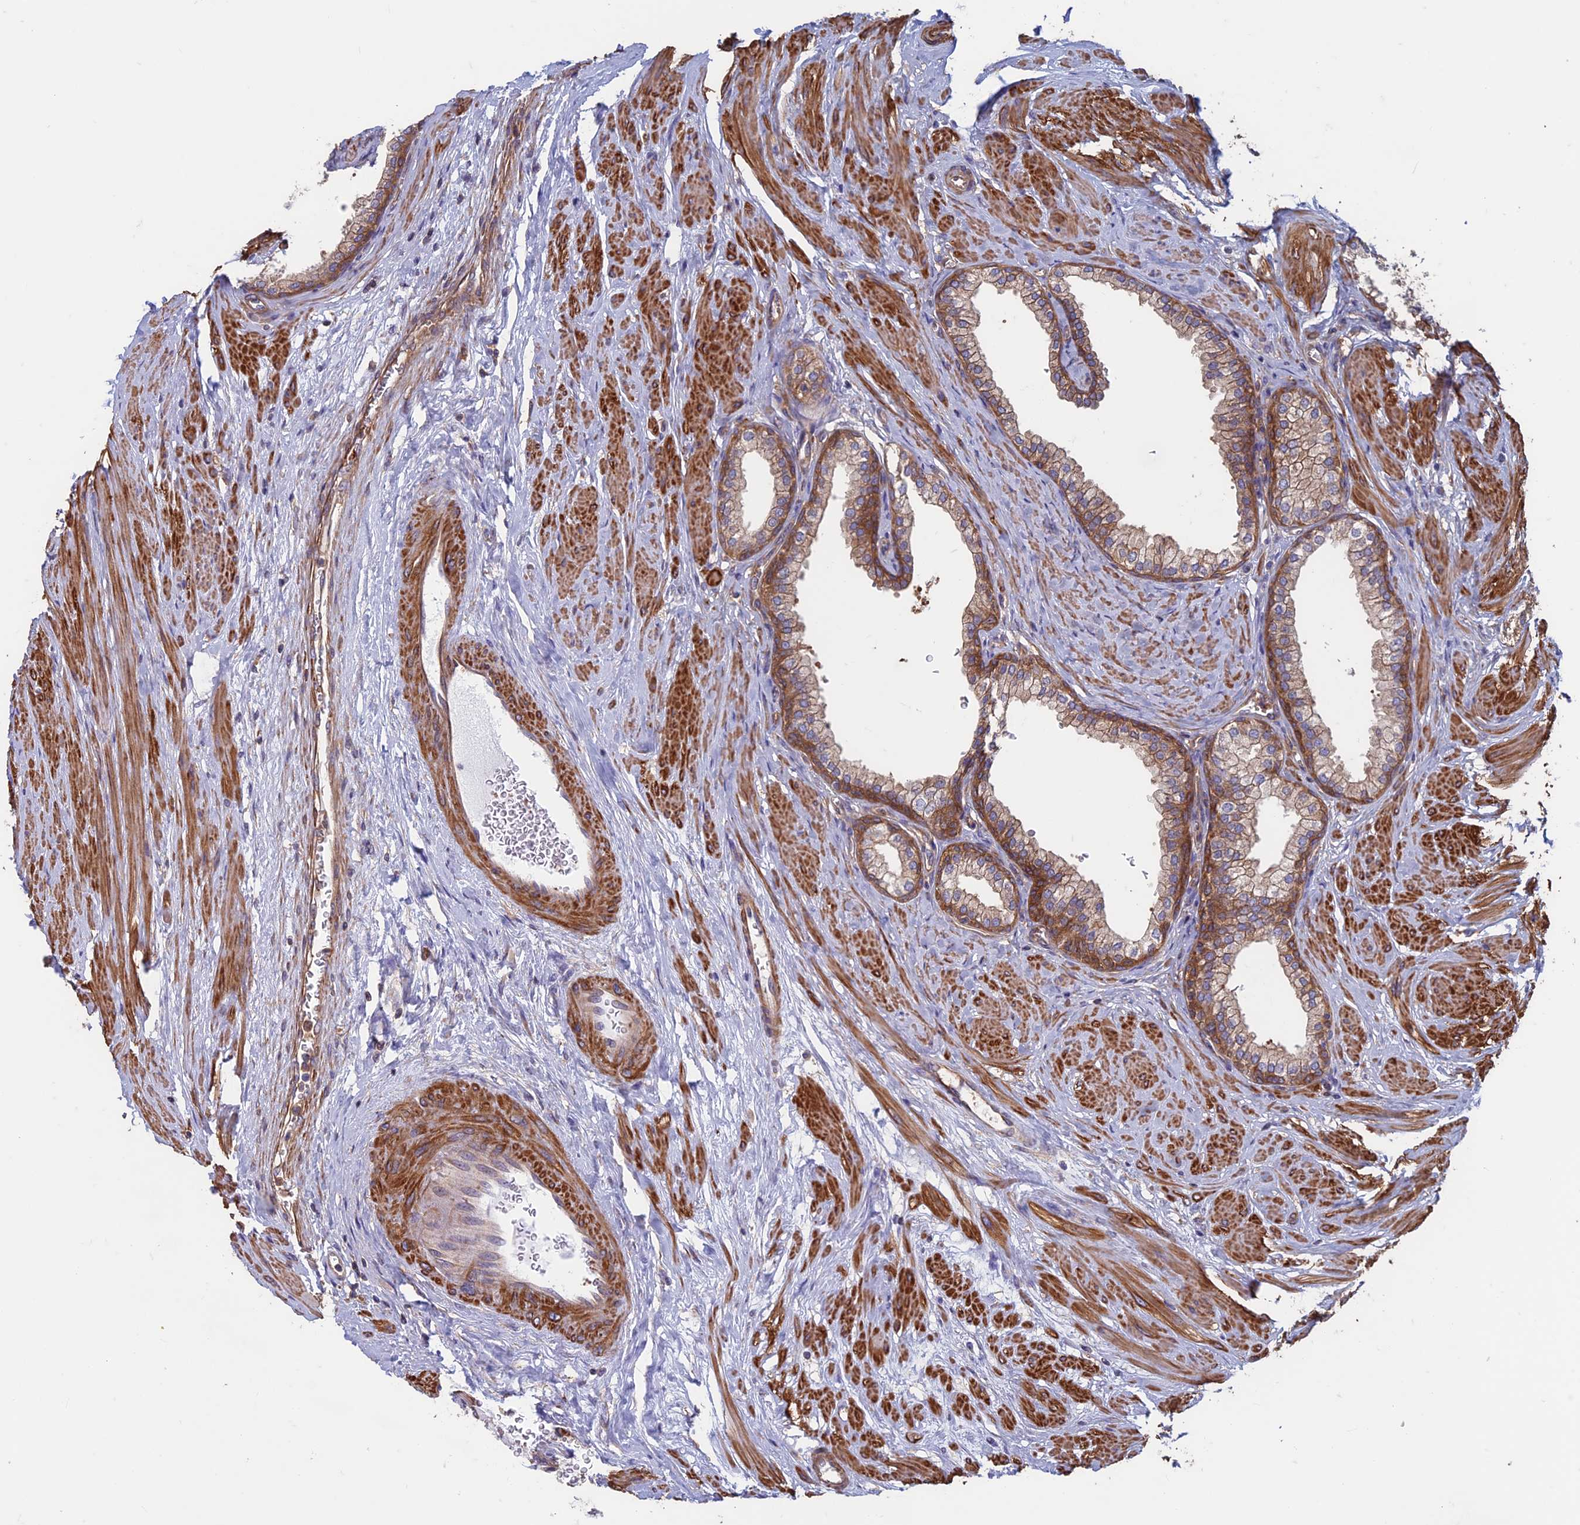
{"staining": {"intensity": "strong", "quantity": "25%-75%", "location": "cytoplasmic/membranous"}, "tissue": "prostate", "cell_type": "Glandular cells", "image_type": "normal", "snomed": [{"axis": "morphology", "description": "Normal tissue, NOS"}, {"axis": "morphology", "description": "Urothelial carcinoma, Low grade"}, {"axis": "topography", "description": "Urinary bladder"}, {"axis": "topography", "description": "Prostate"}], "caption": "This histopathology image displays immunohistochemistry staining of unremarkable human prostate, with high strong cytoplasmic/membranous positivity in approximately 25%-75% of glandular cells.", "gene": "DNM1L", "patient": {"sex": "male", "age": 60}}